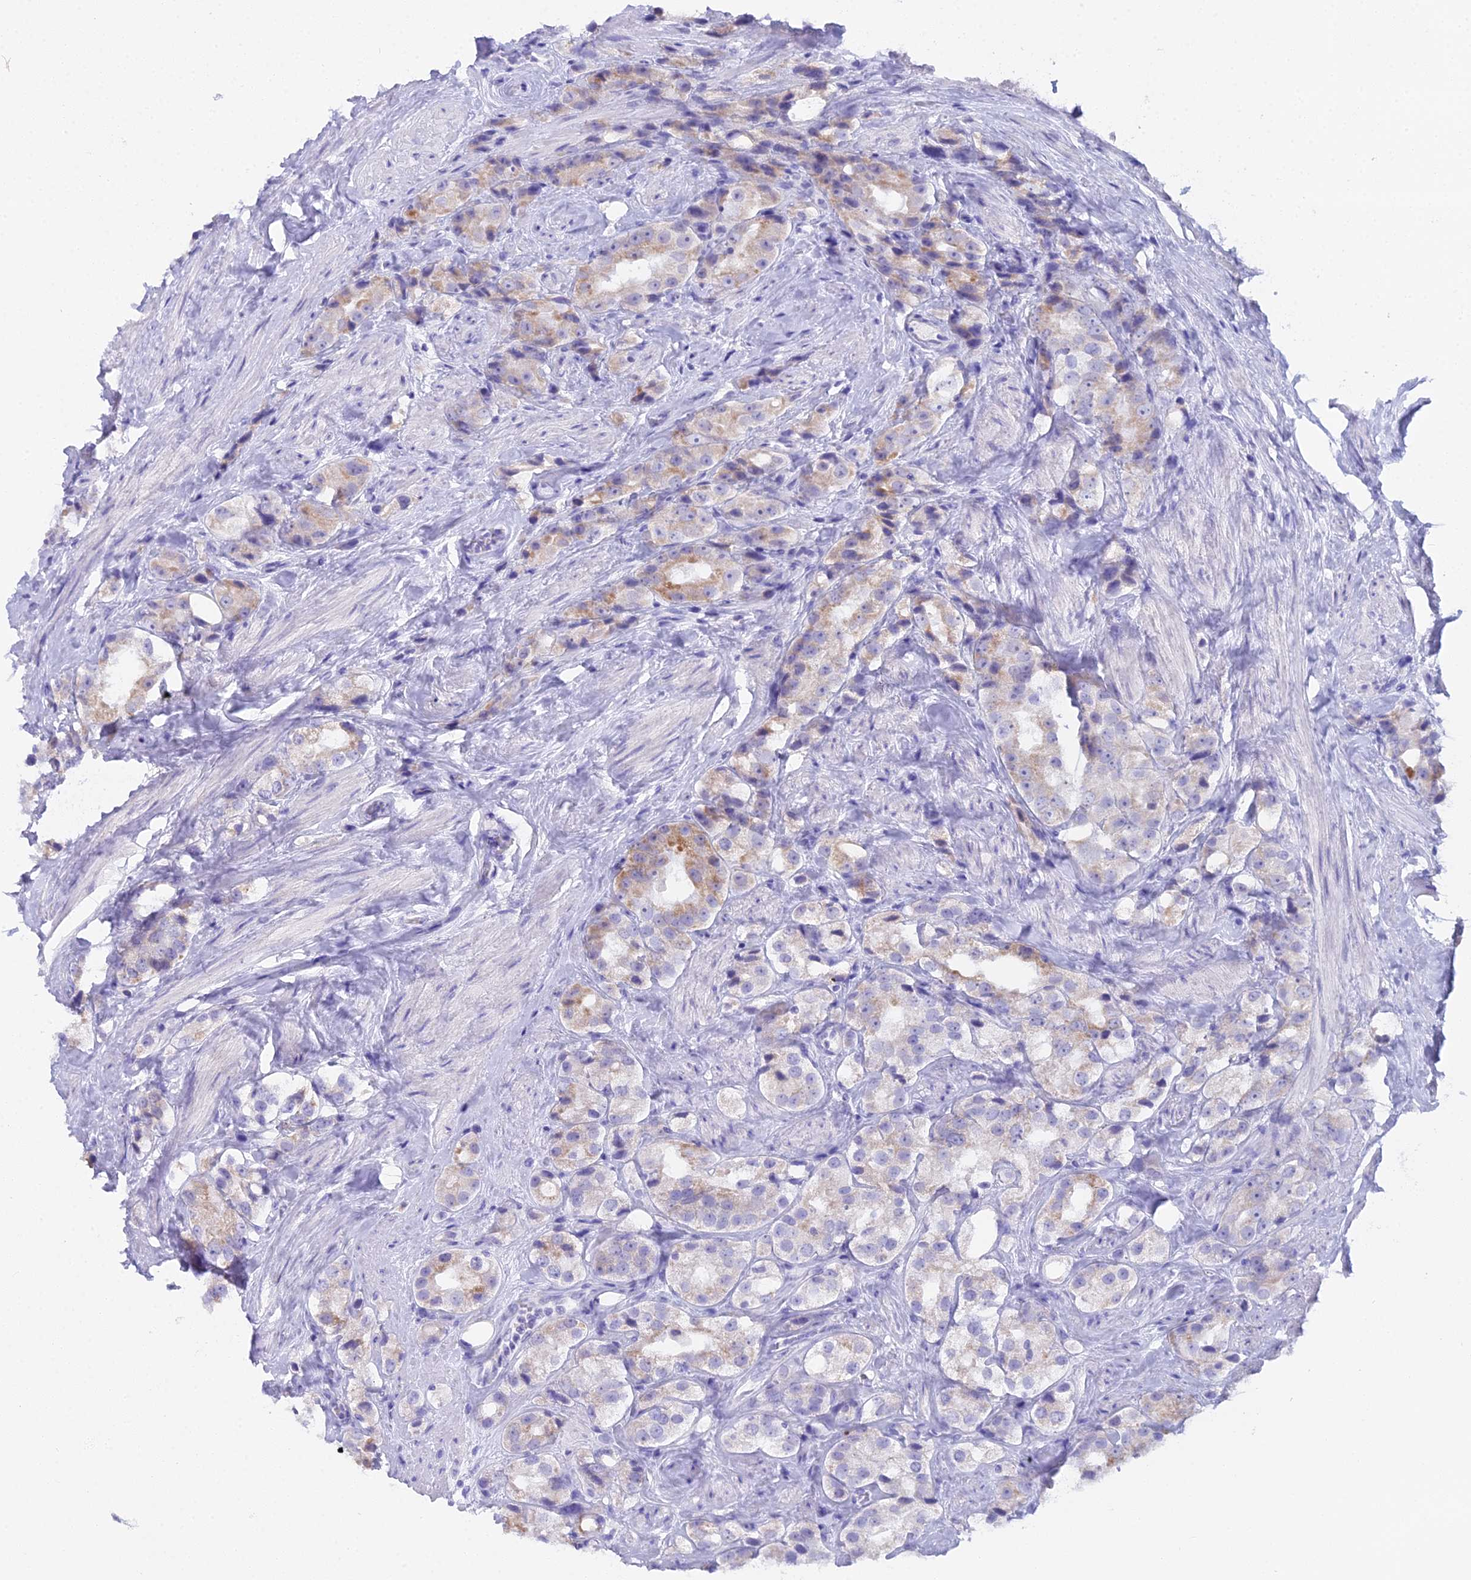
{"staining": {"intensity": "weak", "quantity": "25%-75%", "location": "cytoplasmic/membranous"}, "tissue": "prostate cancer", "cell_type": "Tumor cells", "image_type": "cancer", "snomed": [{"axis": "morphology", "description": "Adenocarcinoma, NOS"}, {"axis": "topography", "description": "Prostate"}], "caption": "Immunohistochemical staining of human prostate cancer (adenocarcinoma) reveals low levels of weak cytoplasmic/membranous protein staining in about 25%-75% of tumor cells. (DAB IHC with brightfield microscopy, high magnification).", "gene": "CGB2", "patient": {"sex": "male", "age": 79}}